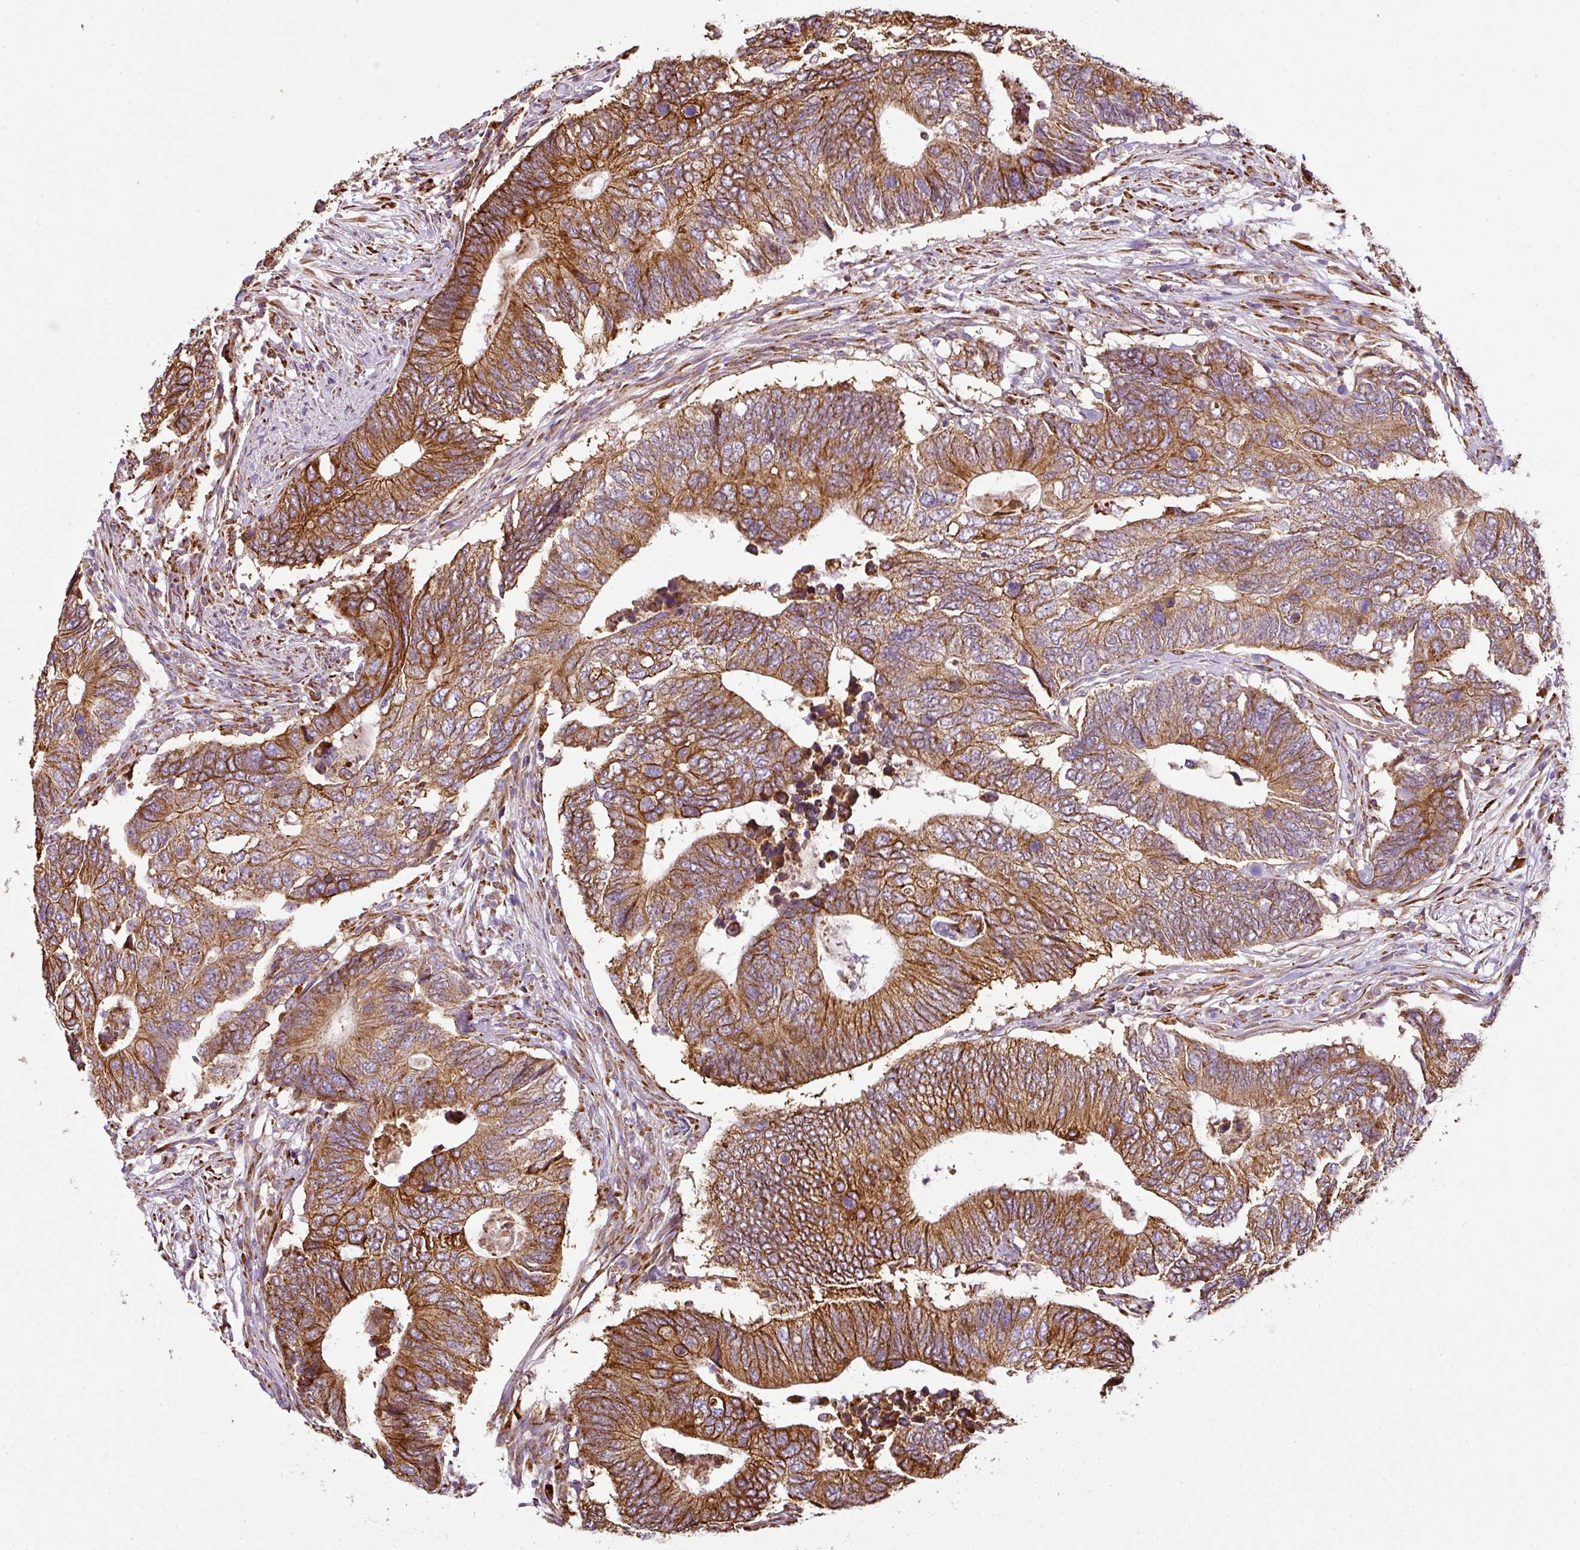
{"staining": {"intensity": "strong", "quantity": ">75%", "location": "cytoplasmic/membranous"}, "tissue": "colorectal cancer", "cell_type": "Tumor cells", "image_type": "cancer", "snomed": [{"axis": "morphology", "description": "Adenocarcinoma, NOS"}, {"axis": "topography", "description": "Colon"}], "caption": "An image showing strong cytoplasmic/membranous positivity in approximately >75% of tumor cells in colorectal adenocarcinoma, as visualized by brown immunohistochemical staining.", "gene": "ANKRD18A", "patient": {"sex": "male", "age": 87}}